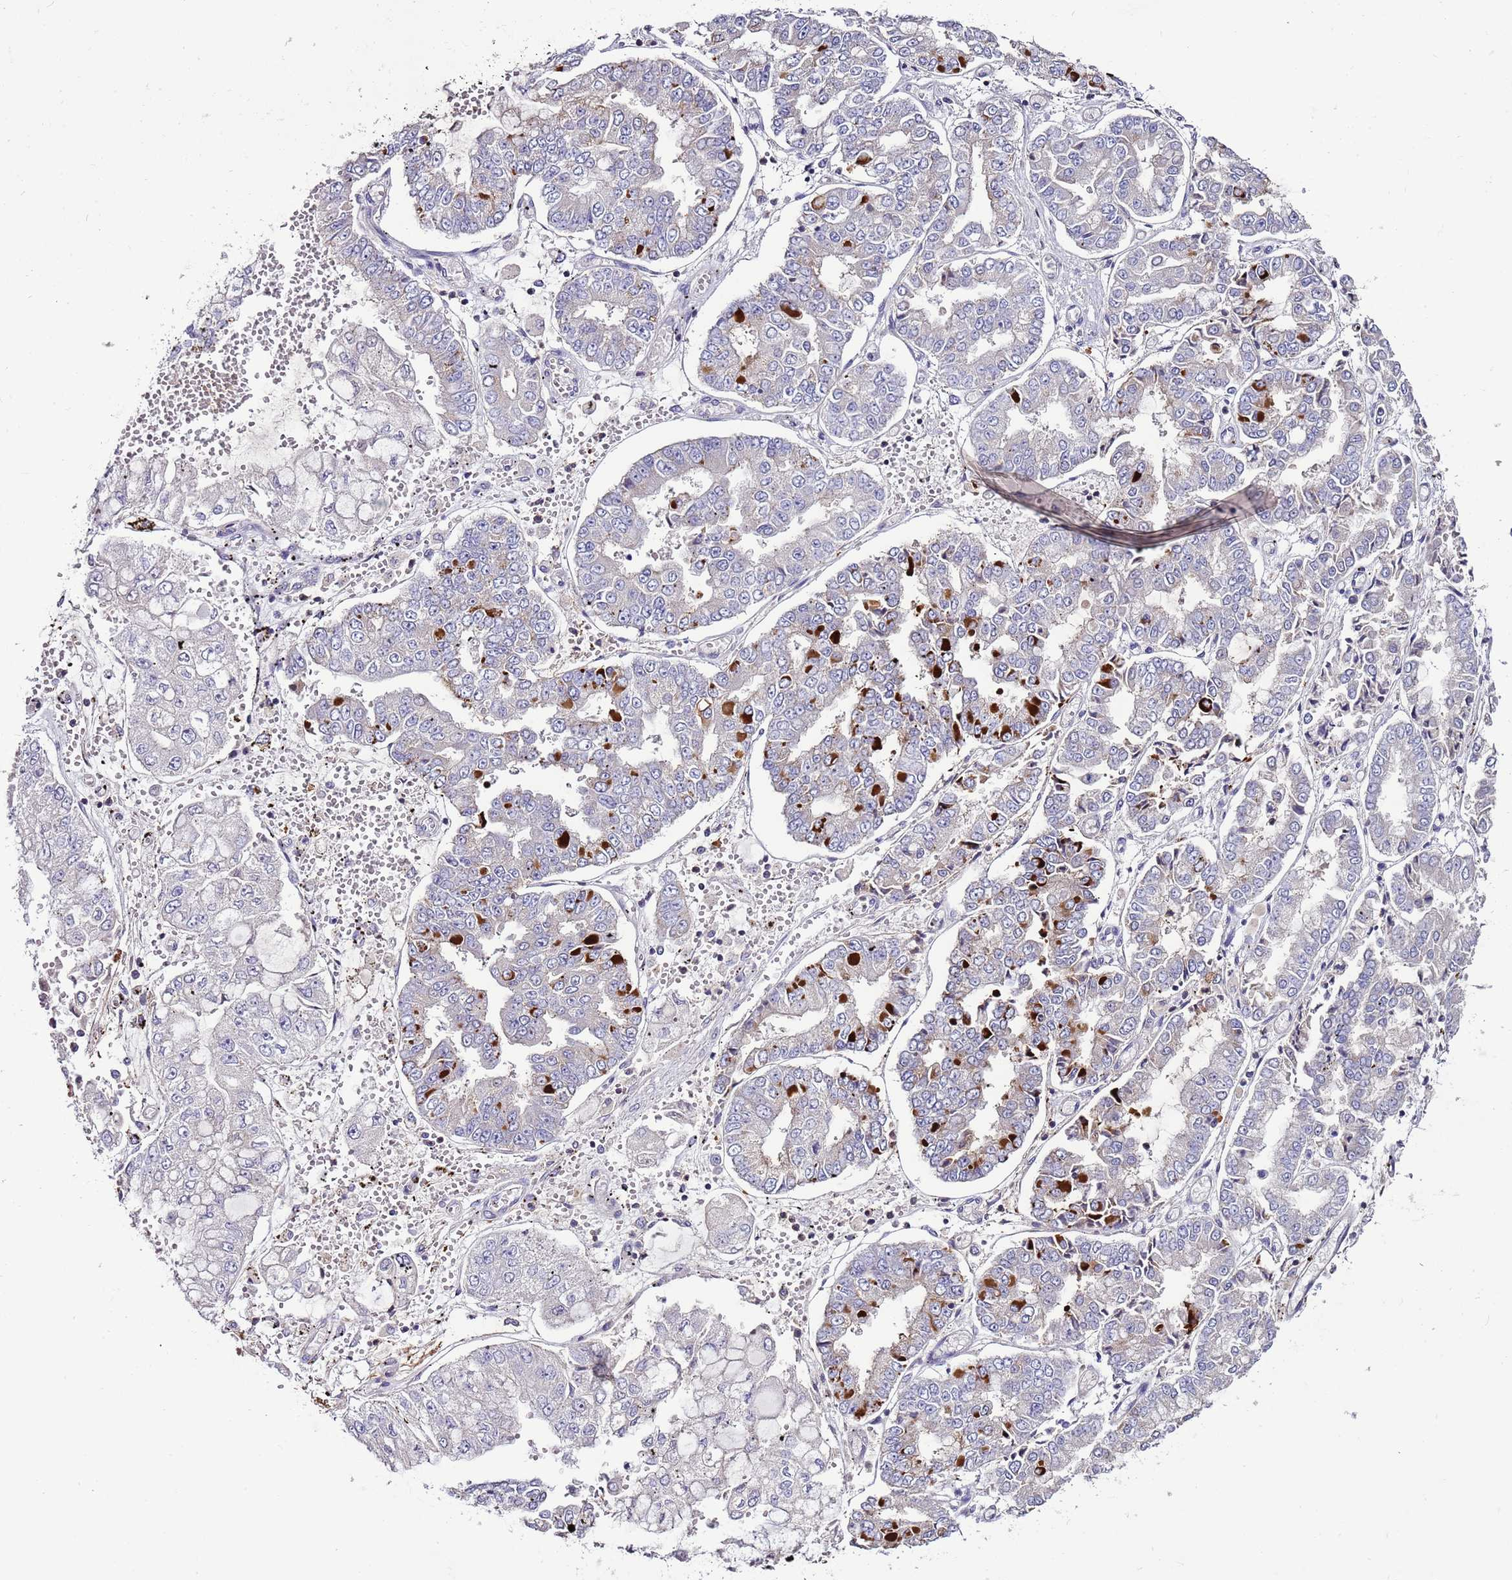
{"staining": {"intensity": "strong", "quantity": "<25%", "location": "cytoplasmic/membranous"}, "tissue": "stomach cancer", "cell_type": "Tumor cells", "image_type": "cancer", "snomed": [{"axis": "morphology", "description": "Adenocarcinoma, NOS"}, {"axis": "topography", "description": "Stomach"}], "caption": "Protein expression analysis of human stomach adenocarcinoma reveals strong cytoplasmic/membranous staining in about <25% of tumor cells.", "gene": "IGIP", "patient": {"sex": "male", "age": 76}}